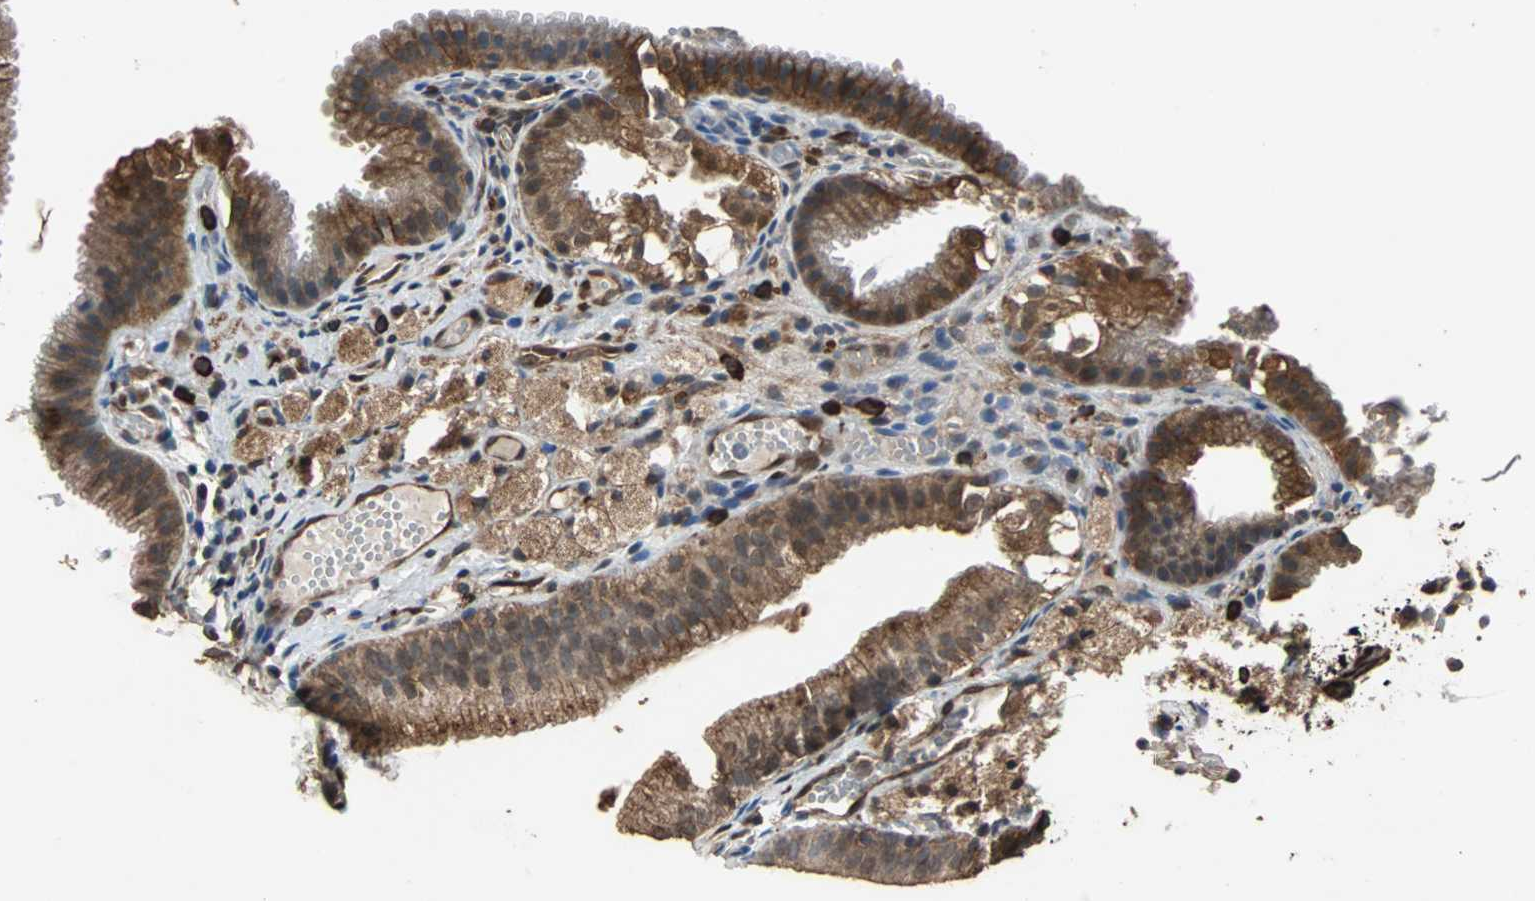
{"staining": {"intensity": "strong", "quantity": ">75%", "location": "cytoplasmic/membranous"}, "tissue": "gallbladder", "cell_type": "Glandular cells", "image_type": "normal", "snomed": [{"axis": "morphology", "description": "Normal tissue, NOS"}, {"axis": "topography", "description": "Gallbladder"}], "caption": "Immunohistochemical staining of normal human gallbladder exhibits >75% levels of strong cytoplasmic/membranous protein staining in about >75% of glandular cells.", "gene": "NDRG1", "patient": {"sex": "female", "age": 24}}